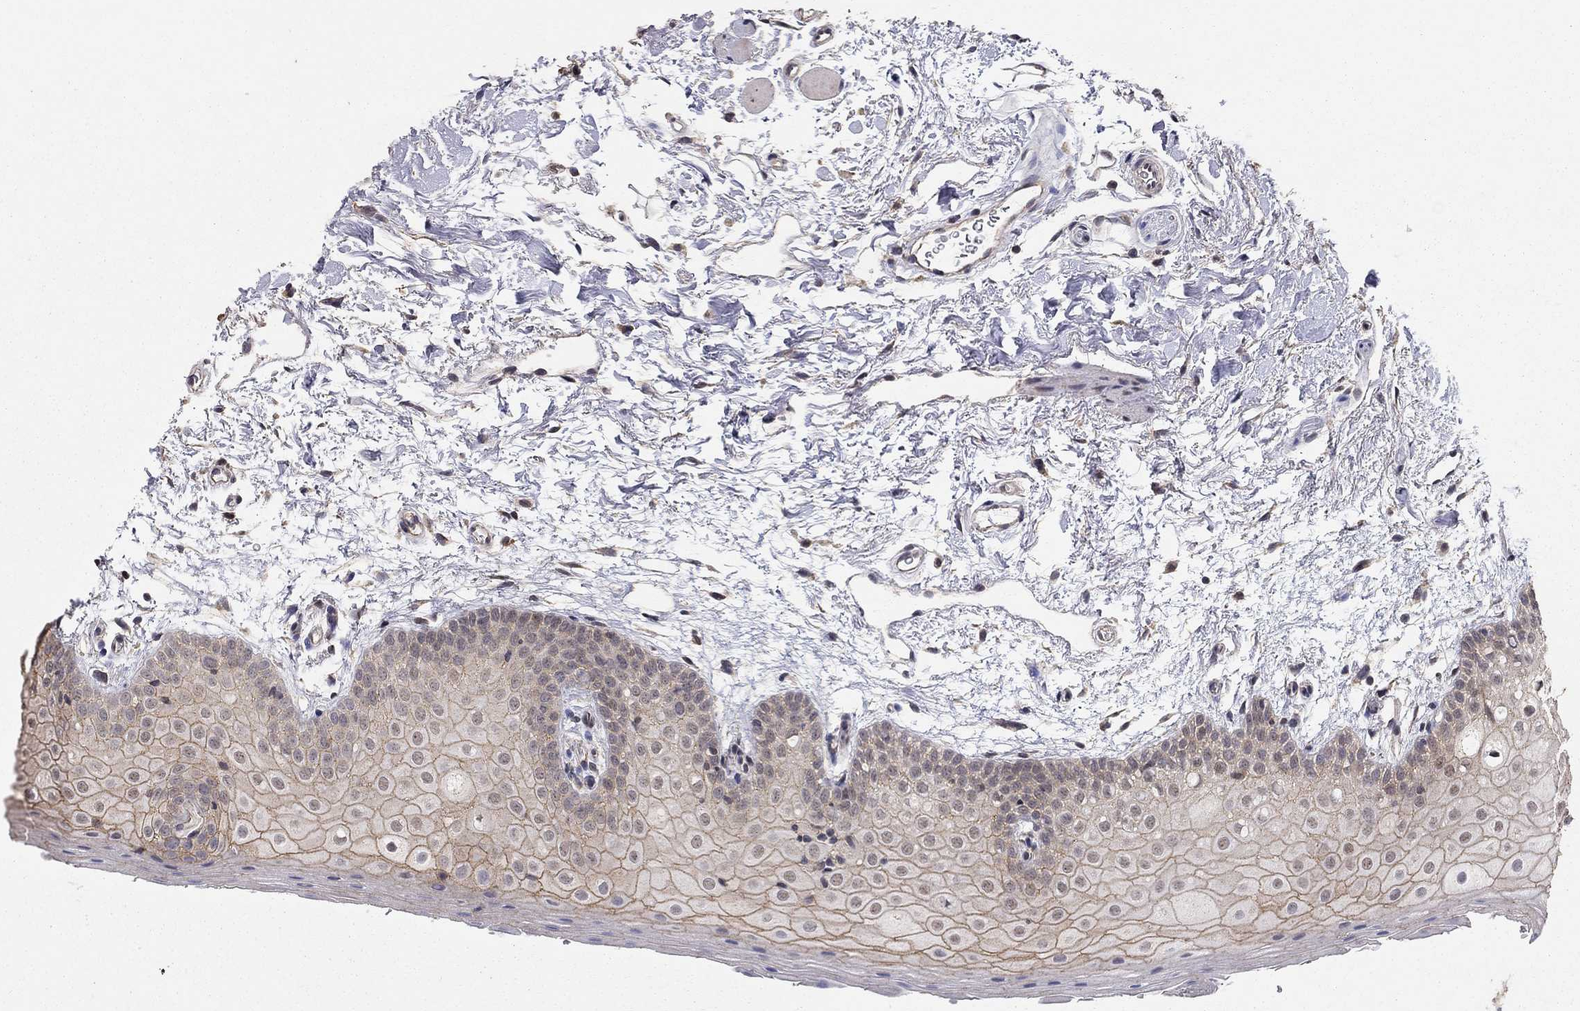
{"staining": {"intensity": "strong", "quantity": "<25%", "location": "cytoplasmic/membranous"}, "tissue": "oral mucosa", "cell_type": "Squamous epithelial cells", "image_type": "normal", "snomed": [{"axis": "morphology", "description": "Normal tissue, NOS"}, {"axis": "topography", "description": "Oral tissue"}, {"axis": "topography", "description": "Tounge, NOS"}], "caption": "The micrograph displays a brown stain indicating the presence of a protein in the cytoplasmic/membranous of squamous epithelial cells in oral mucosa. The staining is performed using DAB brown chromogen to label protein expression. The nuclei are counter-stained blue using hematoxylin.", "gene": "ANKRA2", "patient": {"sex": "female", "age": 86}}